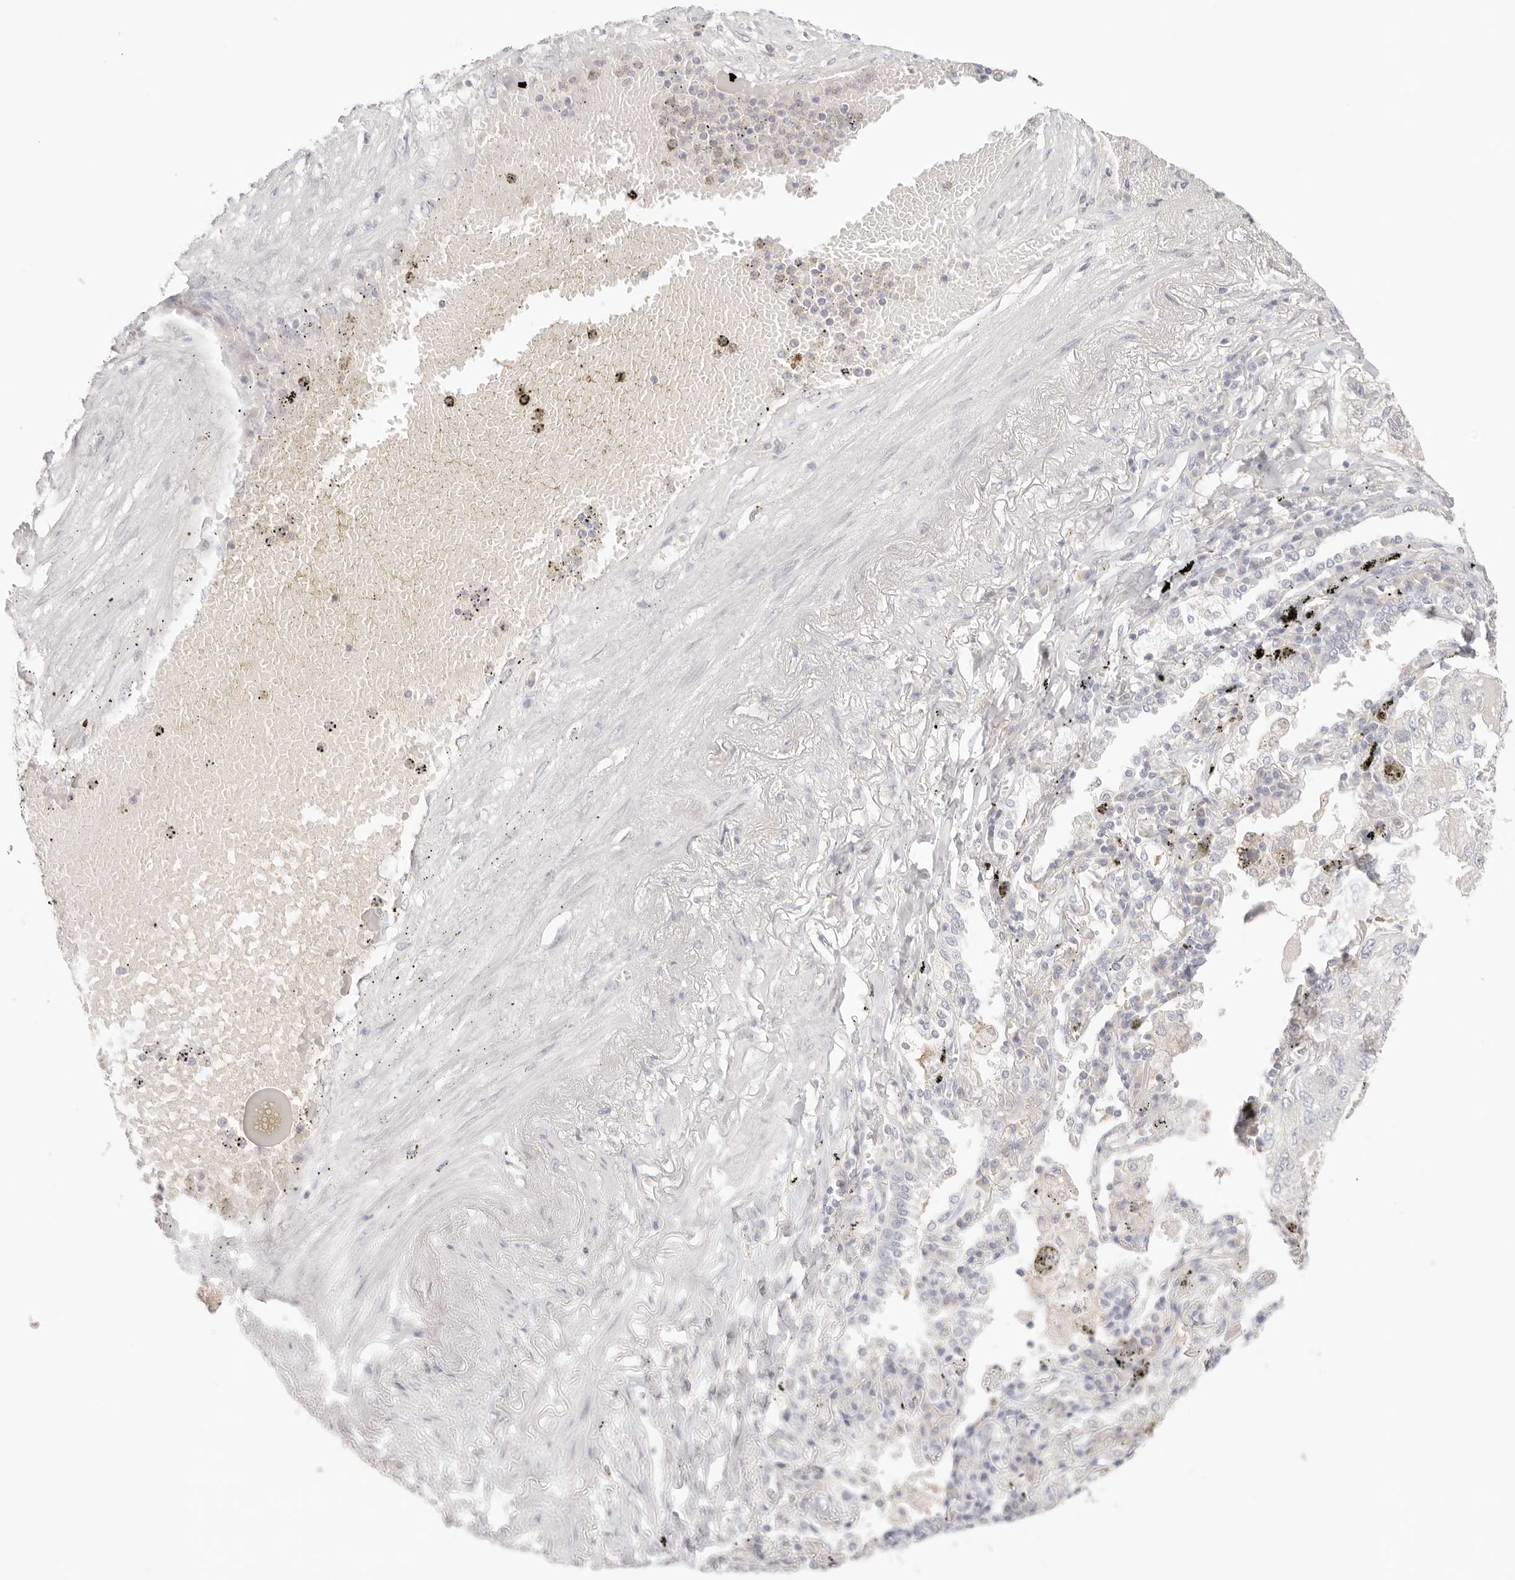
{"staining": {"intensity": "negative", "quantity": "none", "location": "none"}, "tissue": "lung cancer", "cell_type": "Tumor cells", "image_type": "cancer", "snomed": [{"axis": "morphology", "description": "Adenocarcinoma, NOS"}, {"axis": "topography", "description": "Lung"}], "caption": "Photomicrograph shows no protein expression in tumor cells of lung cancer (adenocarcinoma) tissue.", "gene": "SPHK1", "patient": {"sex": "male", "age": 65}}